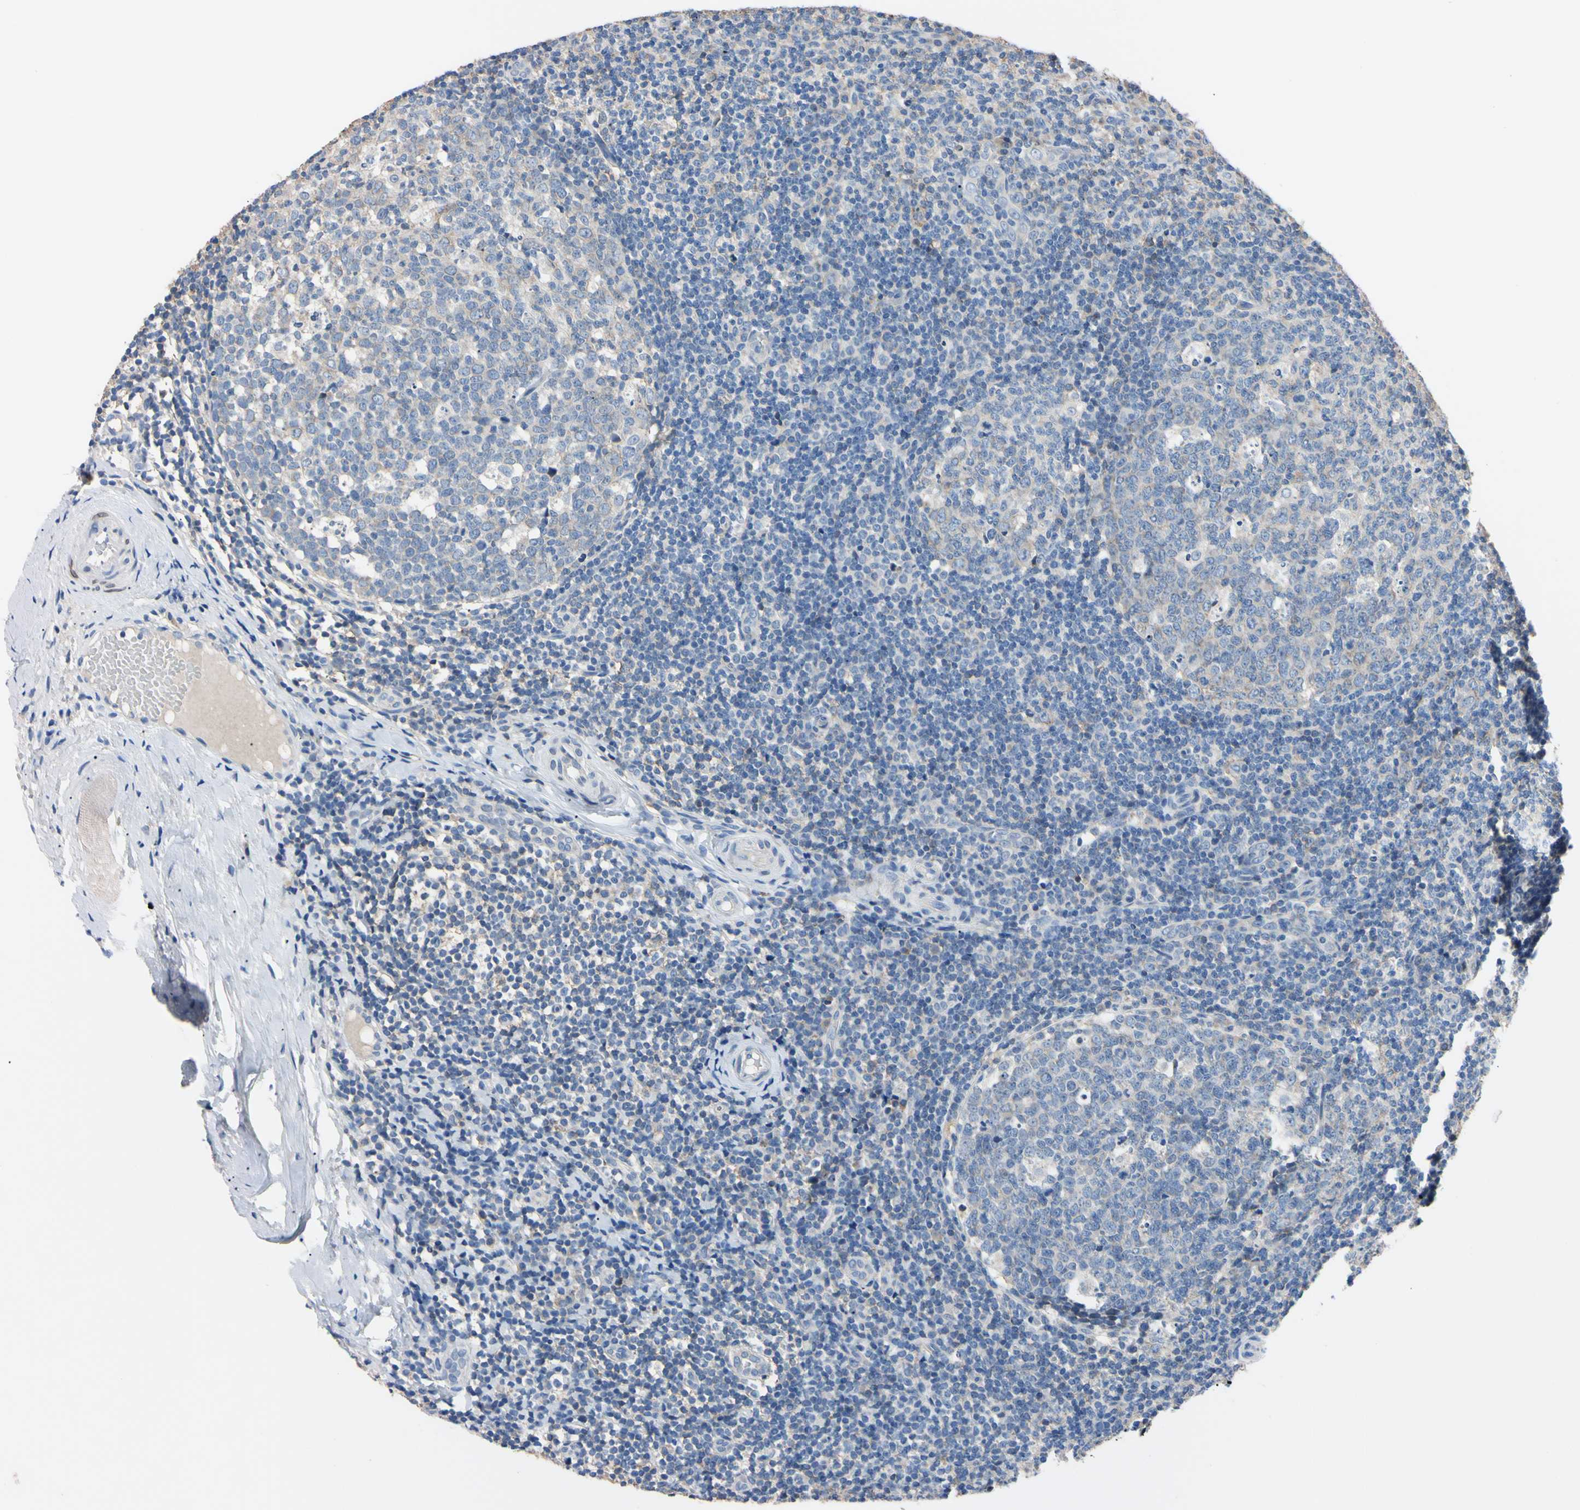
{"staining": {"intensity": "negative", "quantity": "none", "location": "none"}, "tissue": "tonsil", "cell_type": "Germinal center cells", "image_type": "normal", "snomed": [{"axis": "morphology", "description": "Normal tissue, NOS"}, {"axis": "topography", "description": "Tonsil"}], "caption": "This is an immunohistochemistry photomicrograph of unremarkable human tonsil. There is no expression in germinal center cells.", "gene": "PNKD", "patient": {"sex": "female", "age": 19}}